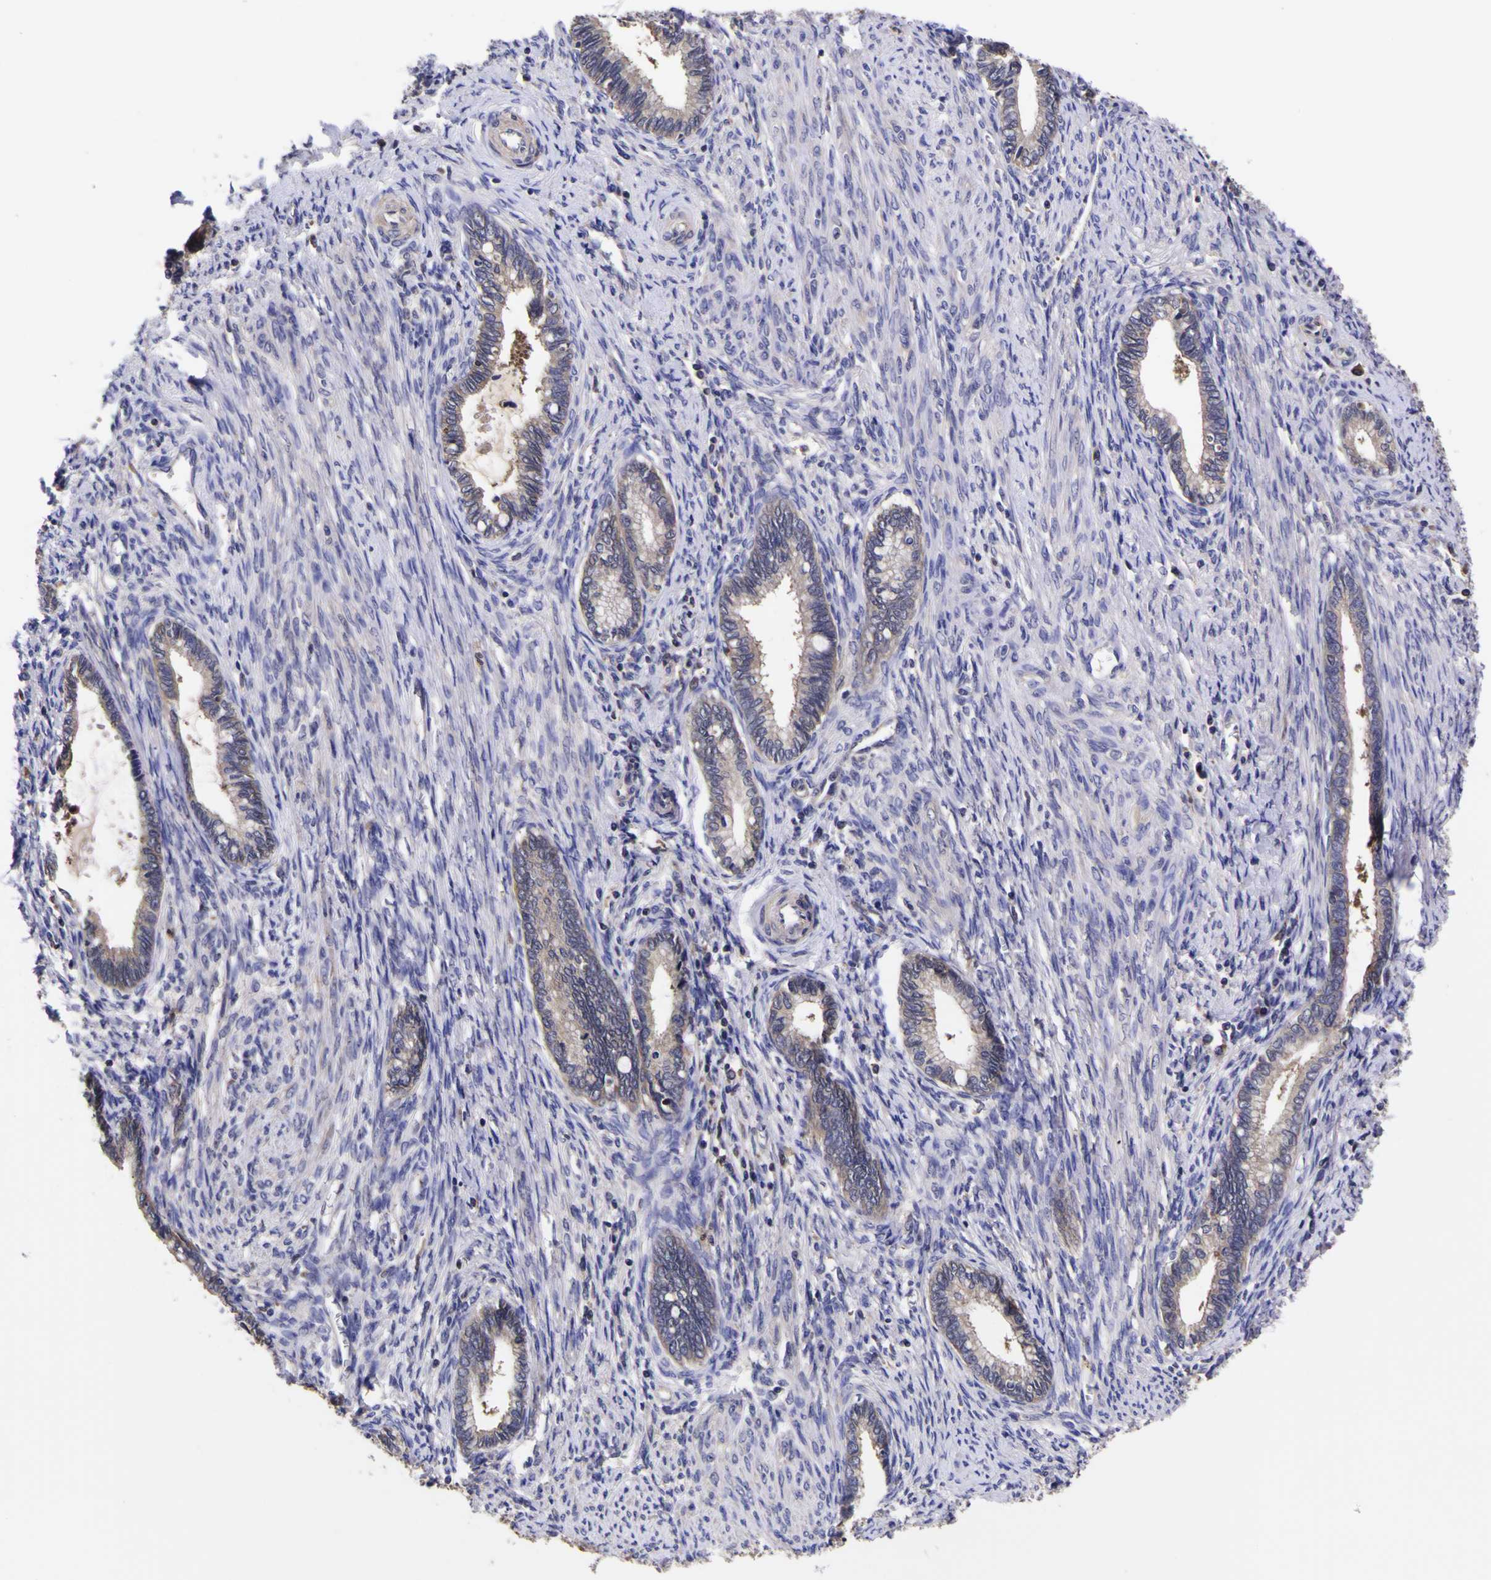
{"staining": {"intensity": "negative", "quantity": "none", "location": "none"}, "tissue": "cervical cancer", "cell_type": "Tumor cells", "image_type": "cancer", "snomed": [{"axis": "morphology", "description": "Adenocarcinoma, NOS"}, {"axis": "topography", "description": "Cervix"}], "caption": "Tumor cells are negative for protein expression in human adenocarcinoma (cervical).", "gene": "MAPK14", "patient": {"sex": "female", "age": 44}}